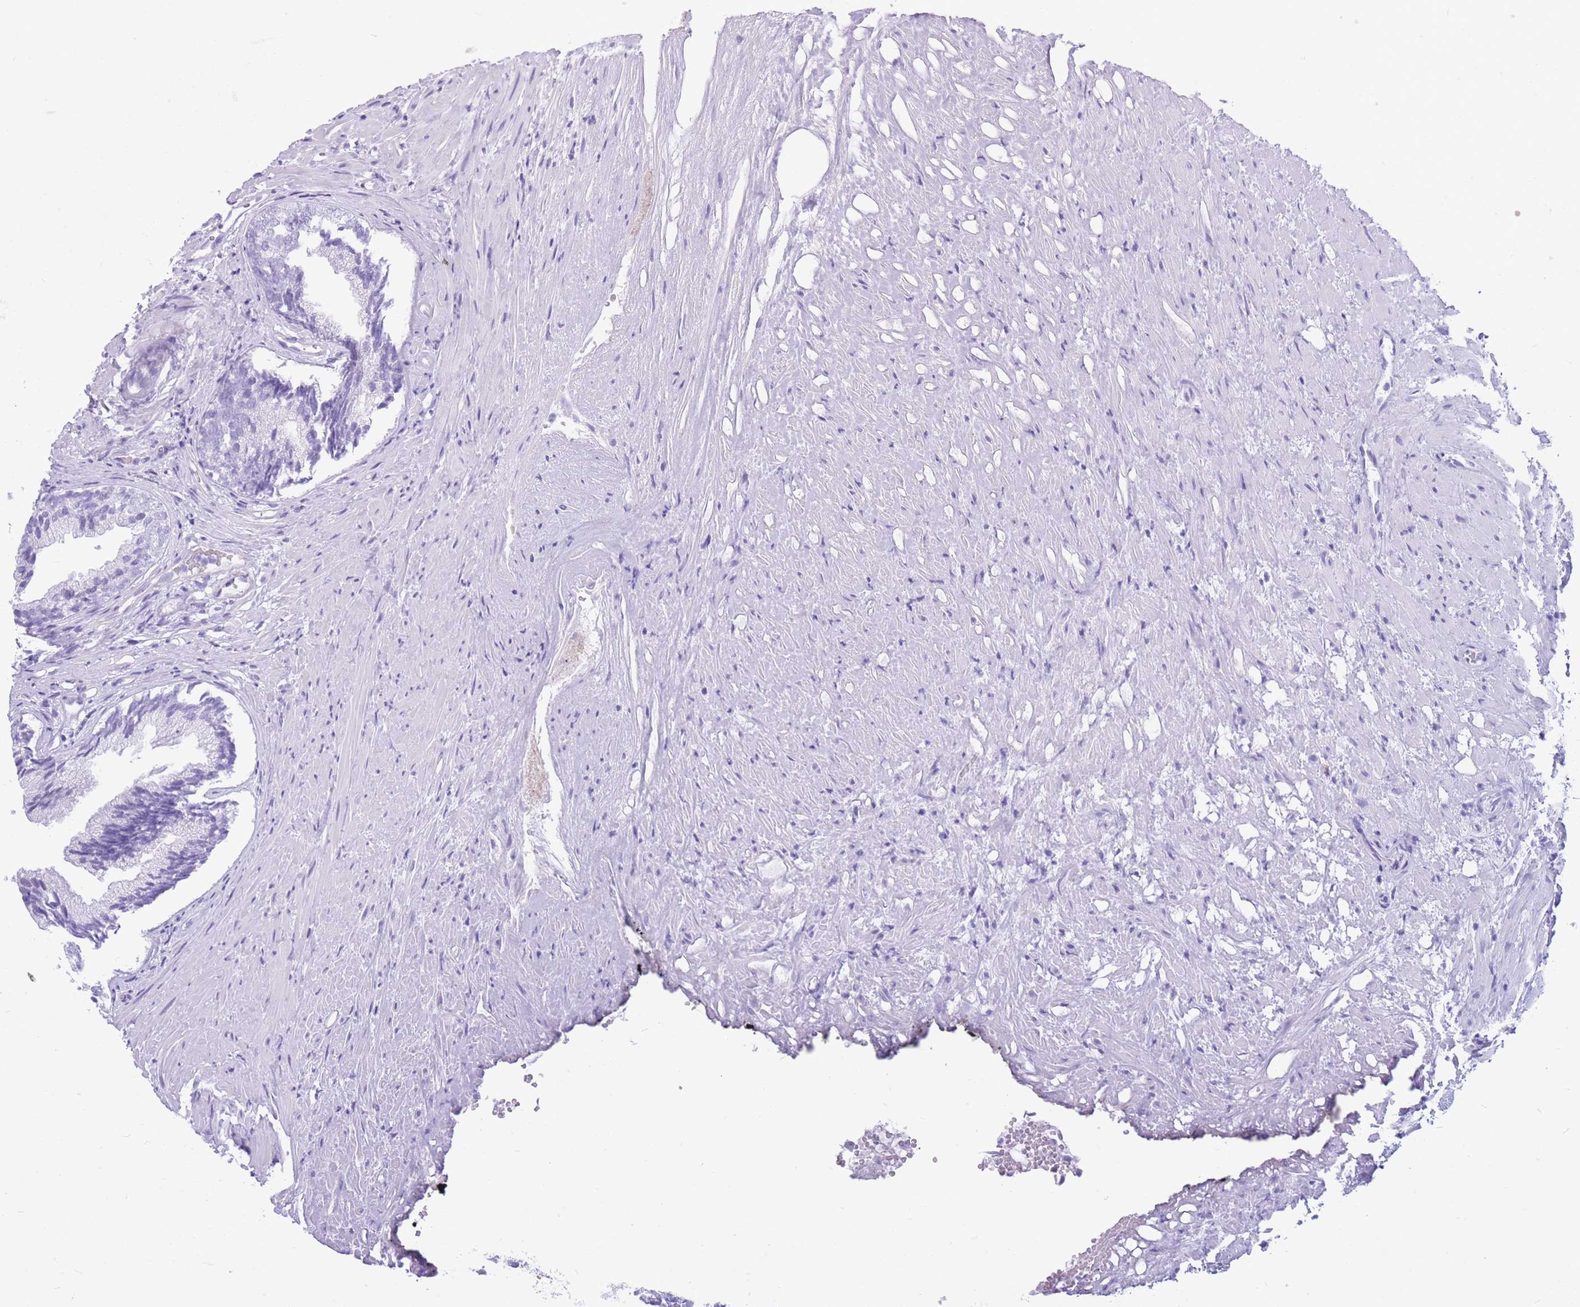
{"staining": {"intensity": "negative", "quantity": "none", "location": "none"}, "tissue": "prostate", "cell_type": "Glandular cells", "image_type": "normal", "snomed": [{"axis": "morphology", "description": "Normal tissue, NOS"}, {"axis": "topography", "description": "Prostate"}], "caption": "This is an IHC histopathology image of benign prostate. There is no expression in glandular cells.", "gene": "ZFP62", "patient": {"sex": "male", "age": 76}}